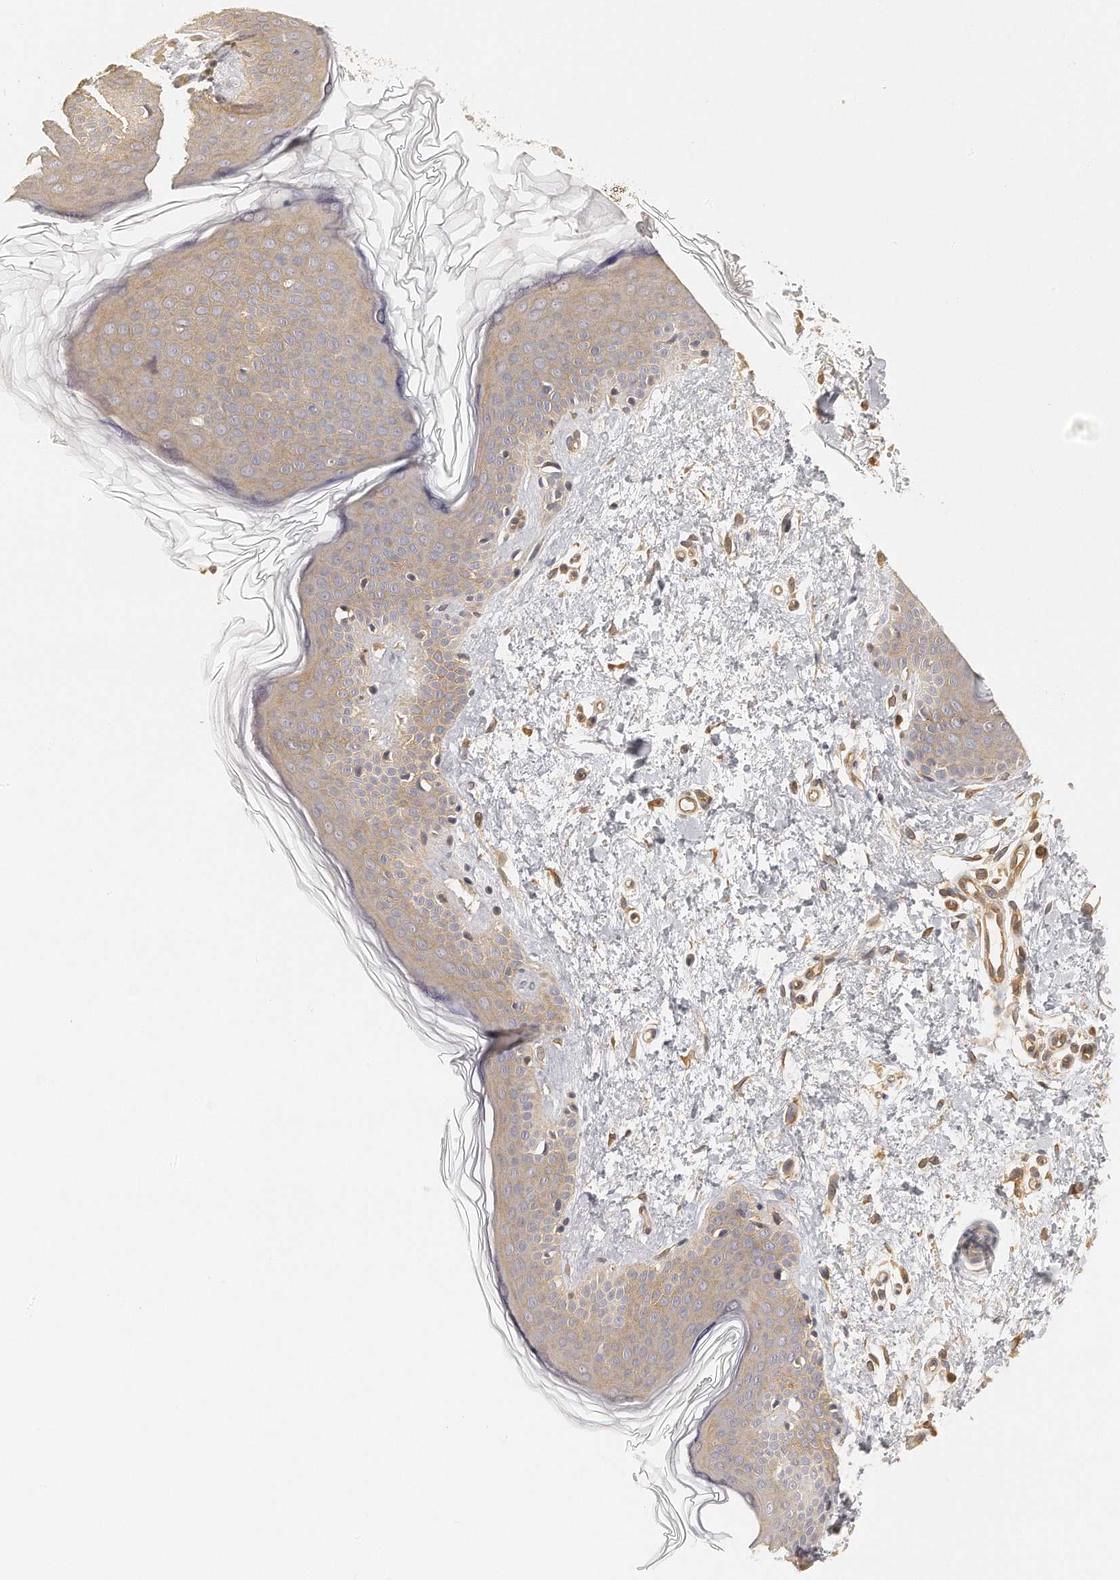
{"staining": {"intensity": "moderate", "quantity": ">75%", "location": "cytoplasmic/membranous"}, "tissue": "skin", "cell_type": "Fibroblasts", "image_type": "normal", "snomed": [{"axis": "morphology", "description": "Normal tissue, NOS"}, {"axis": "topography", "description": "Skin"}], "caption": "DAB (3,3'-diaminobenzidine) immunohistochemical staining of normal human skin shows moderate cytoplasmic/membranous protein staining in about >75% of fibroblasts. (IHC, brightfield microscopy, high magnification).", "gene": "CHST7", "patient": {"sex": "female", "age": 56}}